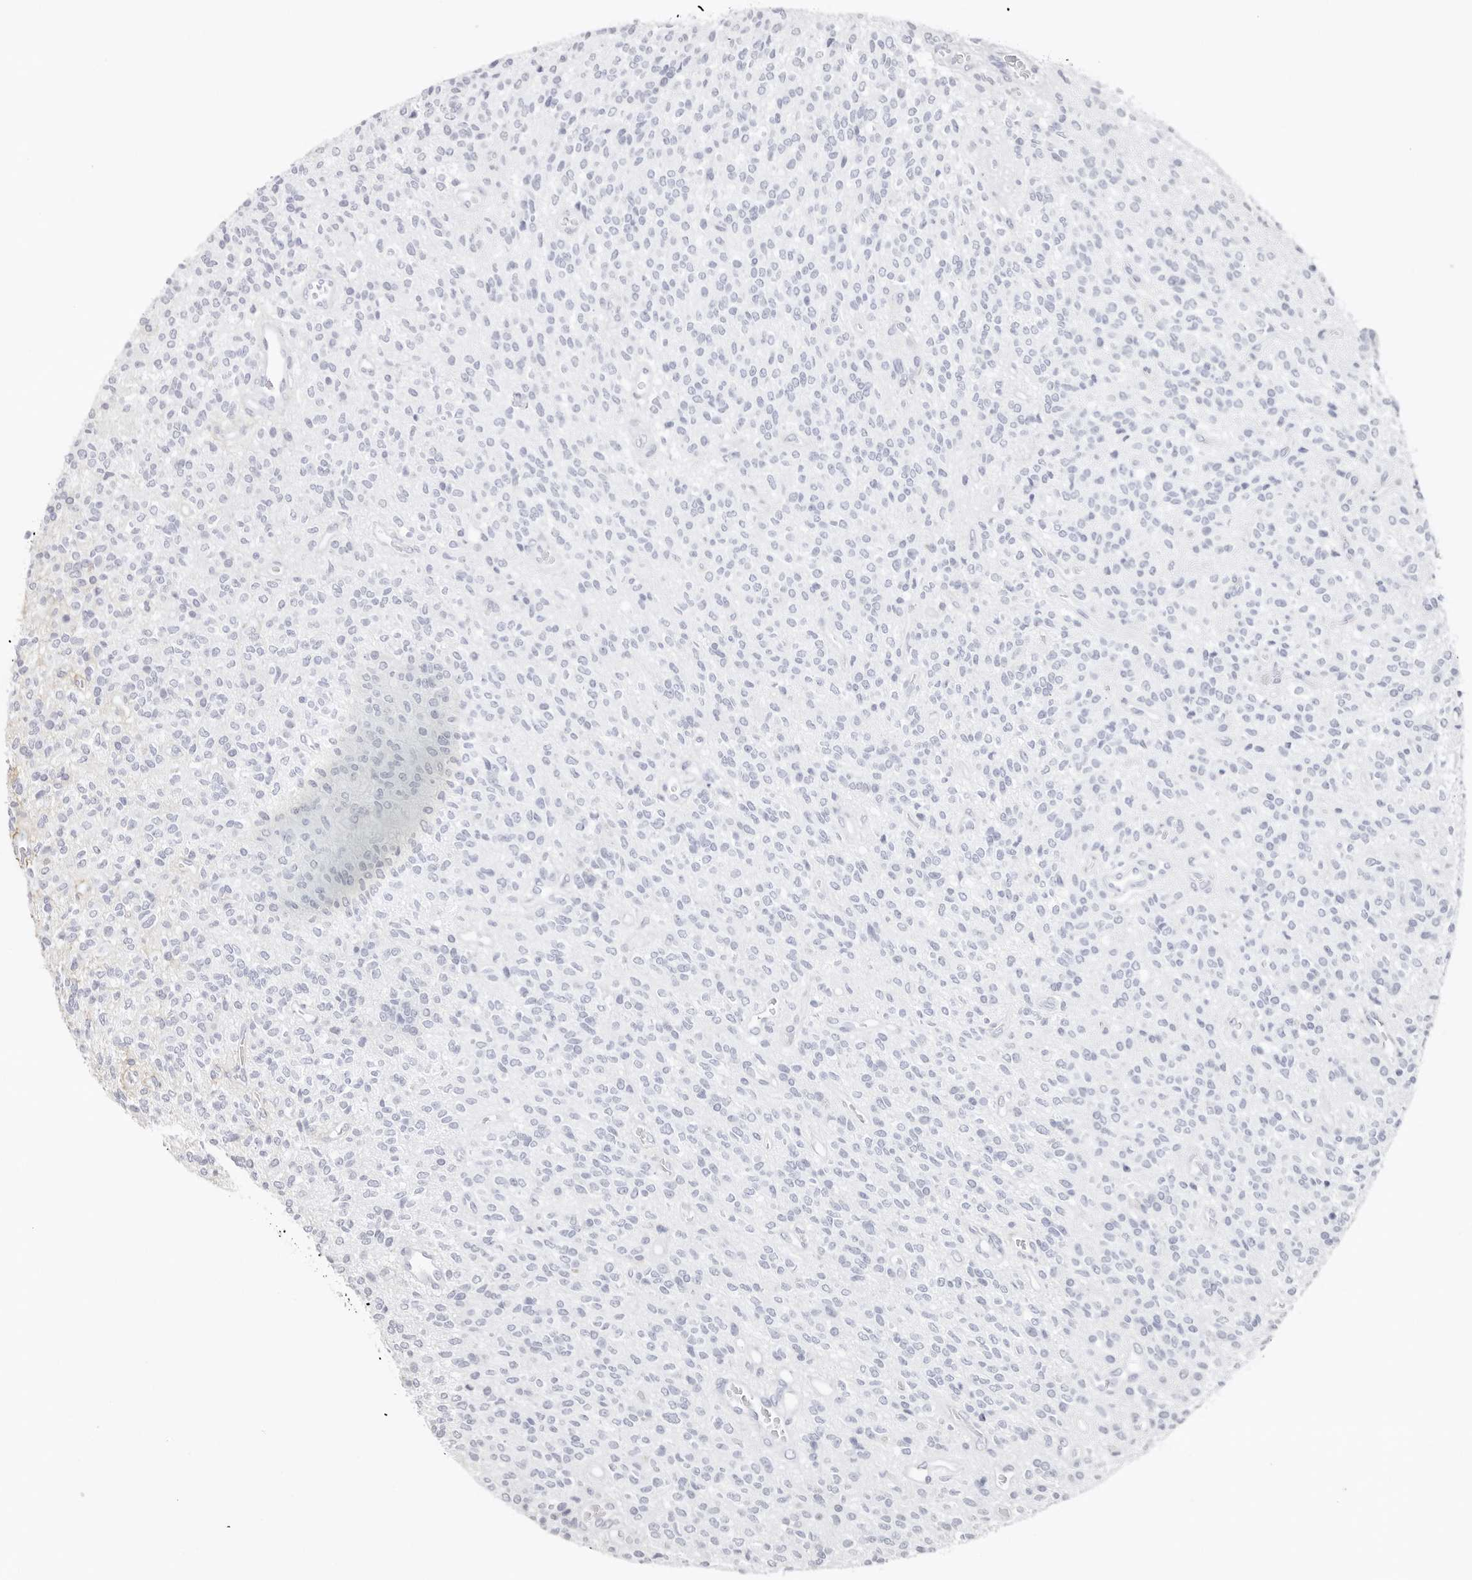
{"staining": {"intensity": "negative", "quantity": "none", "location": "none"}, "tissue": "glioma", "cell_type": "Tumor cells", "image_type": "cancer", "snomed": [{"axis": "morphology", "description": "Glioma, malignant, High grade"}, {"axis": "topography", "description": "Brain"}], "caption": "Immunohistochemistry image of human glioma stained for a protein (brown), which exhibits no staining in tumor cells.", "gene": "PKDCC", "patient": {"sex": "male", "age": 34}}